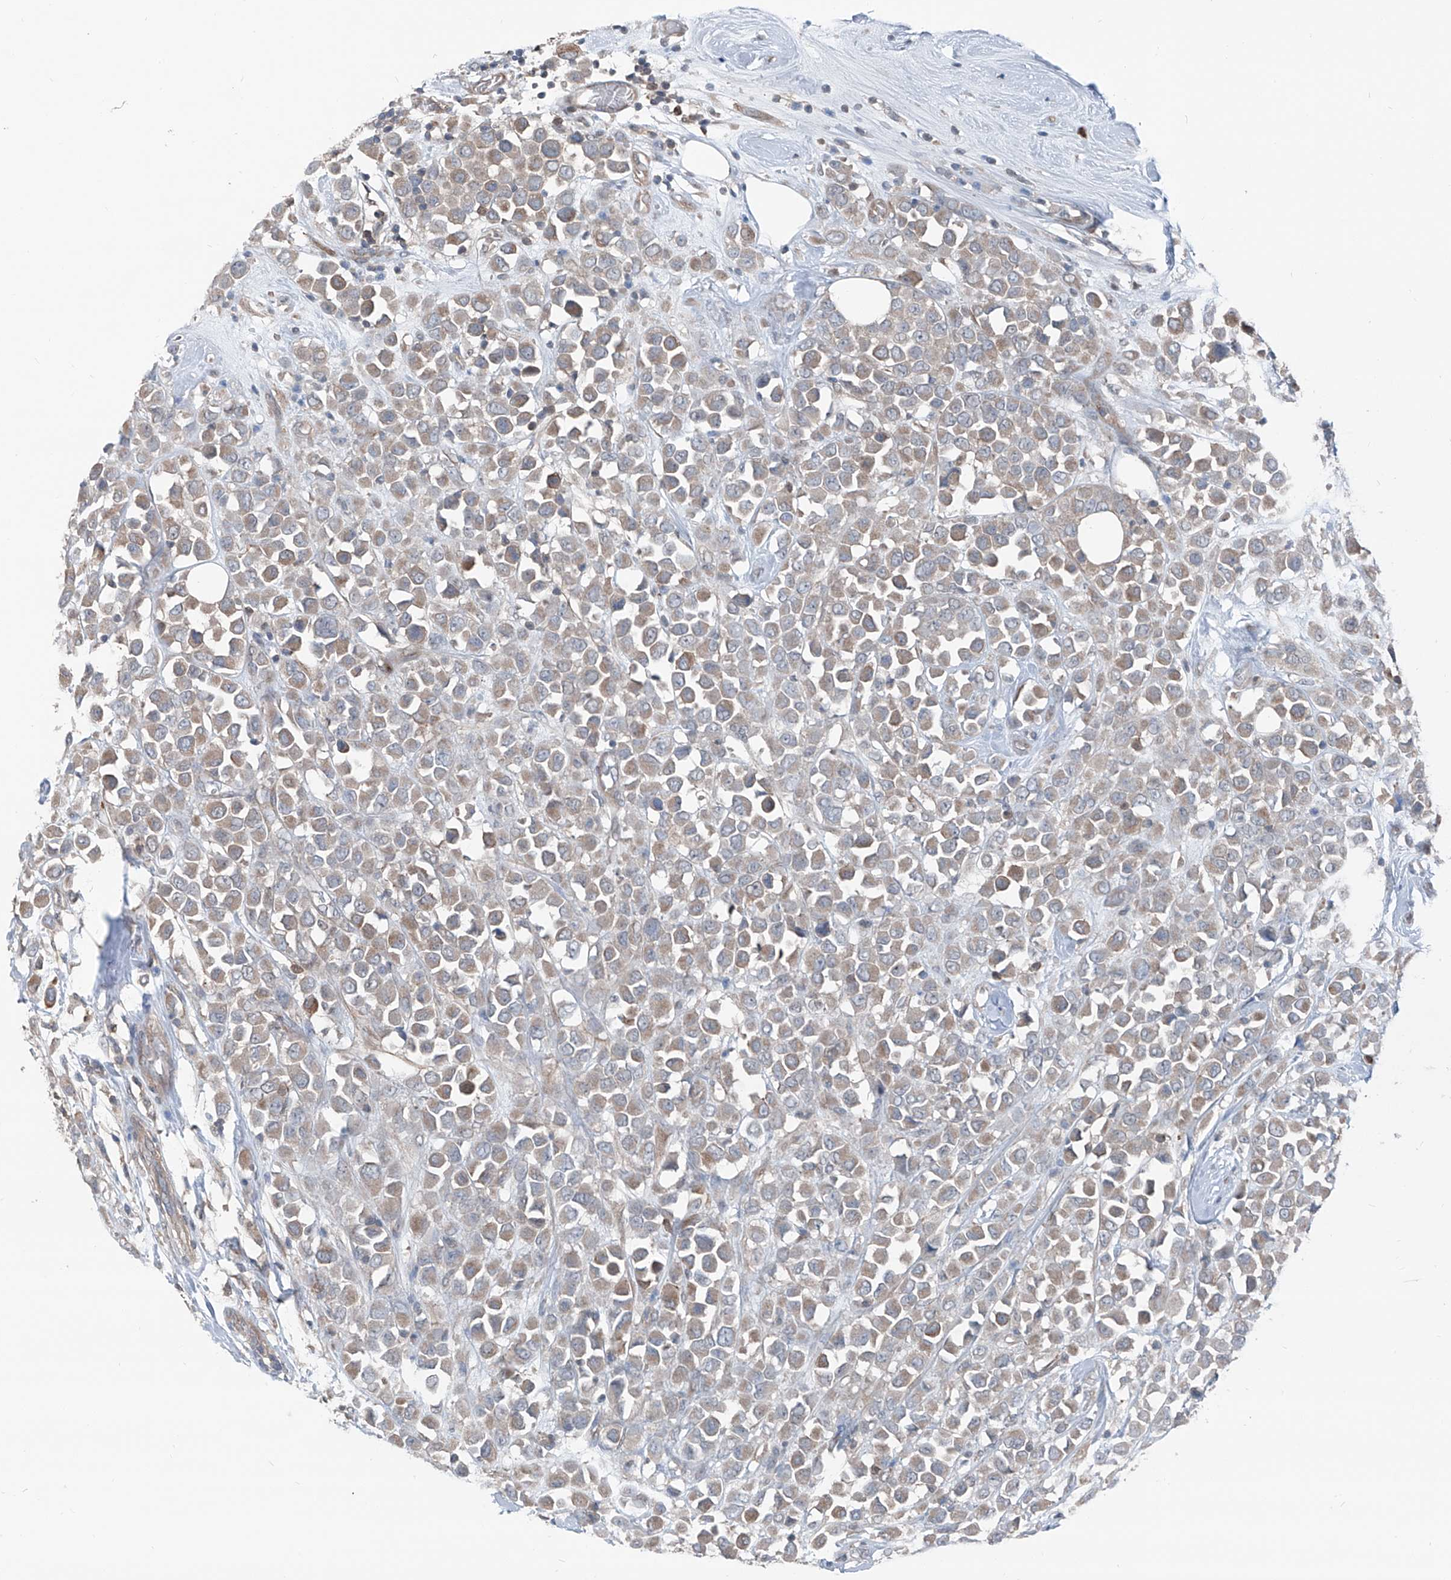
{"staining": {"intensity": "weak", "quantity": "25%-75%", "location": "cytoplasmic/membranous"}, "tissue": "breast cancer", "cell_type": "Tumor cells", "image_type": "cancer", "snomed": [{"axis": "morphology", "description": "Duct carcinoma"}, {"axis": "topography", "description": "Breast"}], "caption": "Immunohistochemical staining of human breast cancer (intraductal carcinoma) reveals weak cytoplasmic/membranous protein staining in about 25%-75% of tumor cells. (DAB (3,3'-diaminobenzidine) IHC, brown staining for protein, blue staining for nuclei).", "gene": "HSPB11", "patient": {"sex": "female", "age": 61}}